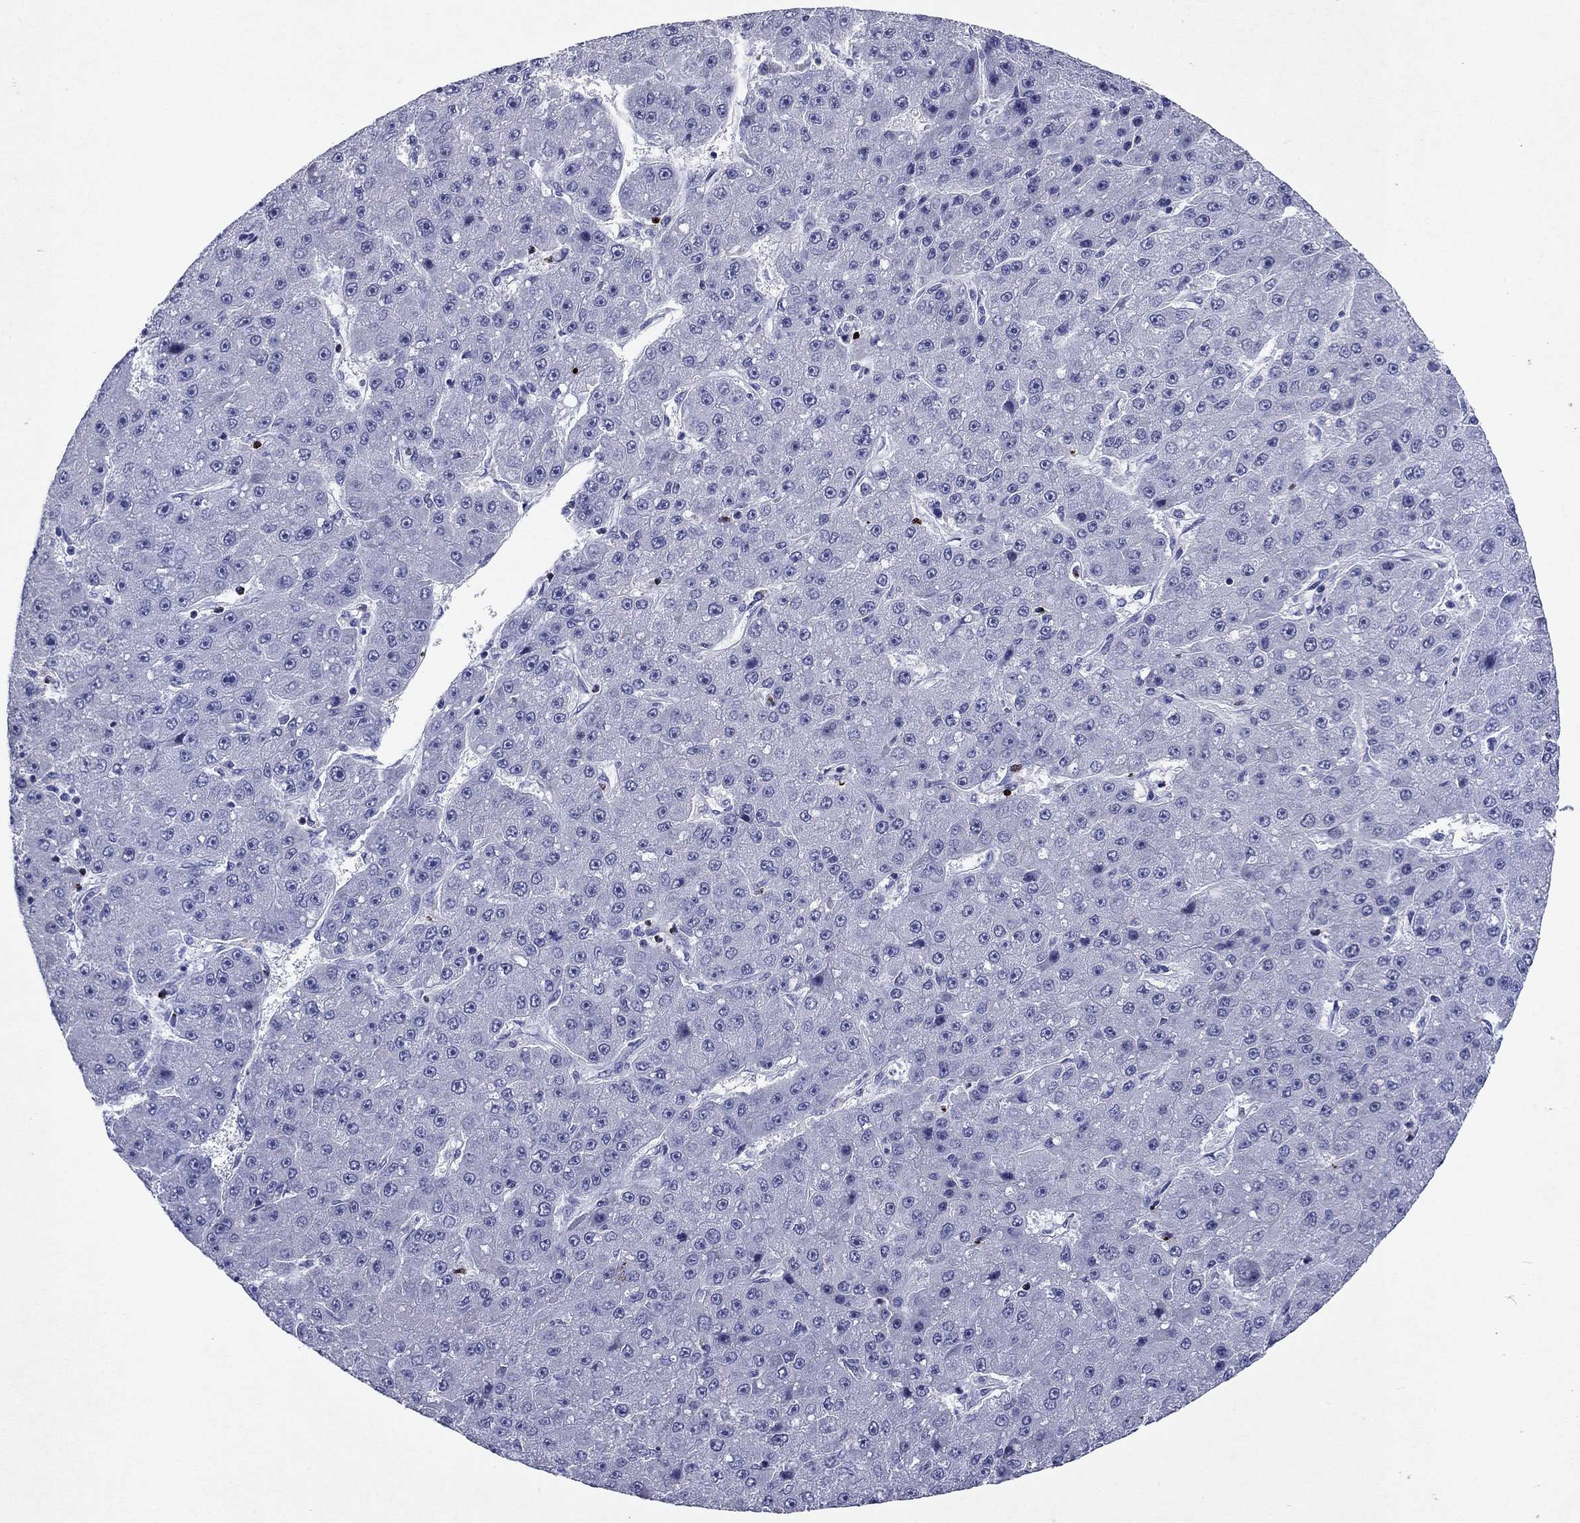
{"staining": {"intensity": "negative", "quantity": "none", "location": "none"}, "tissue": "liver cancer", "cell_type": "Tumor cells", "image_type": "cancer", "snomed": [{"axis": "morphology", "description": "Carcinoma, Hepatocellular, NOS"}, {"axis": "topography", "description": "Liver"}], "caption": "Tumor cells are negative for brown protein staining in liver hepatocellular carcinoma.", "gene": "GZMK", "patient": {"sex": "male", "age": 67}}